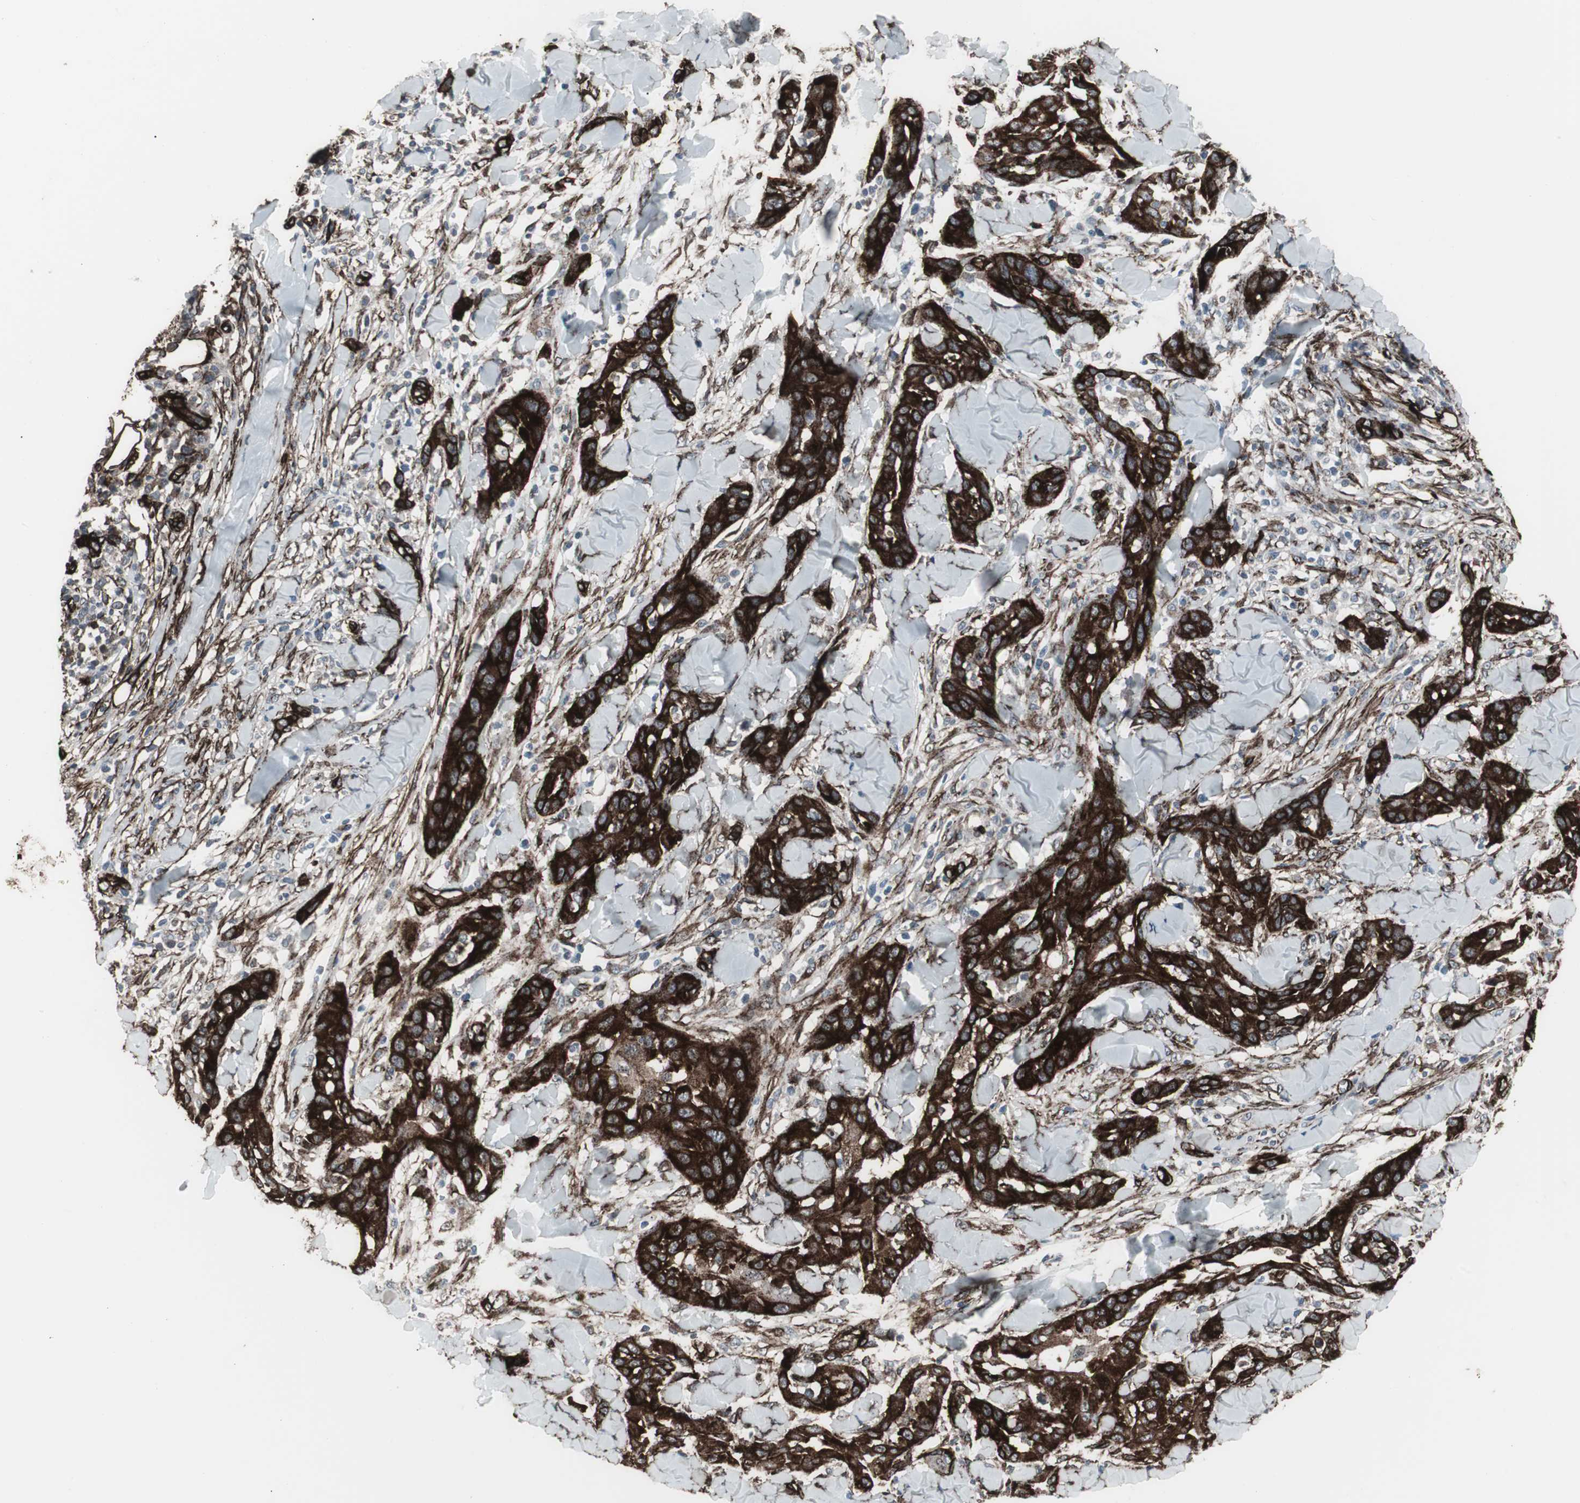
{"staining": {"intensity": "strong", "quantity": ">75%", "location": "cytoplasmic/membranous"}, "tissue": "skin cancer", "cell_type": "Tumor cells", "image_type": "cancer", "snomed": [{"axis": "morphology", "description": "Squamous cell carcinoma, NOS"}, {"axis": "topography", "description": "Skin"}], "caption": "Immunohistochemical staining of squamous cell carcinoma (skin) displays high levels of strong cytoplasmic/membranous protein staining in about >75% of tumor cells.", "gene": "PDGFA", "patient": {"sex": "male", "age": 24}}